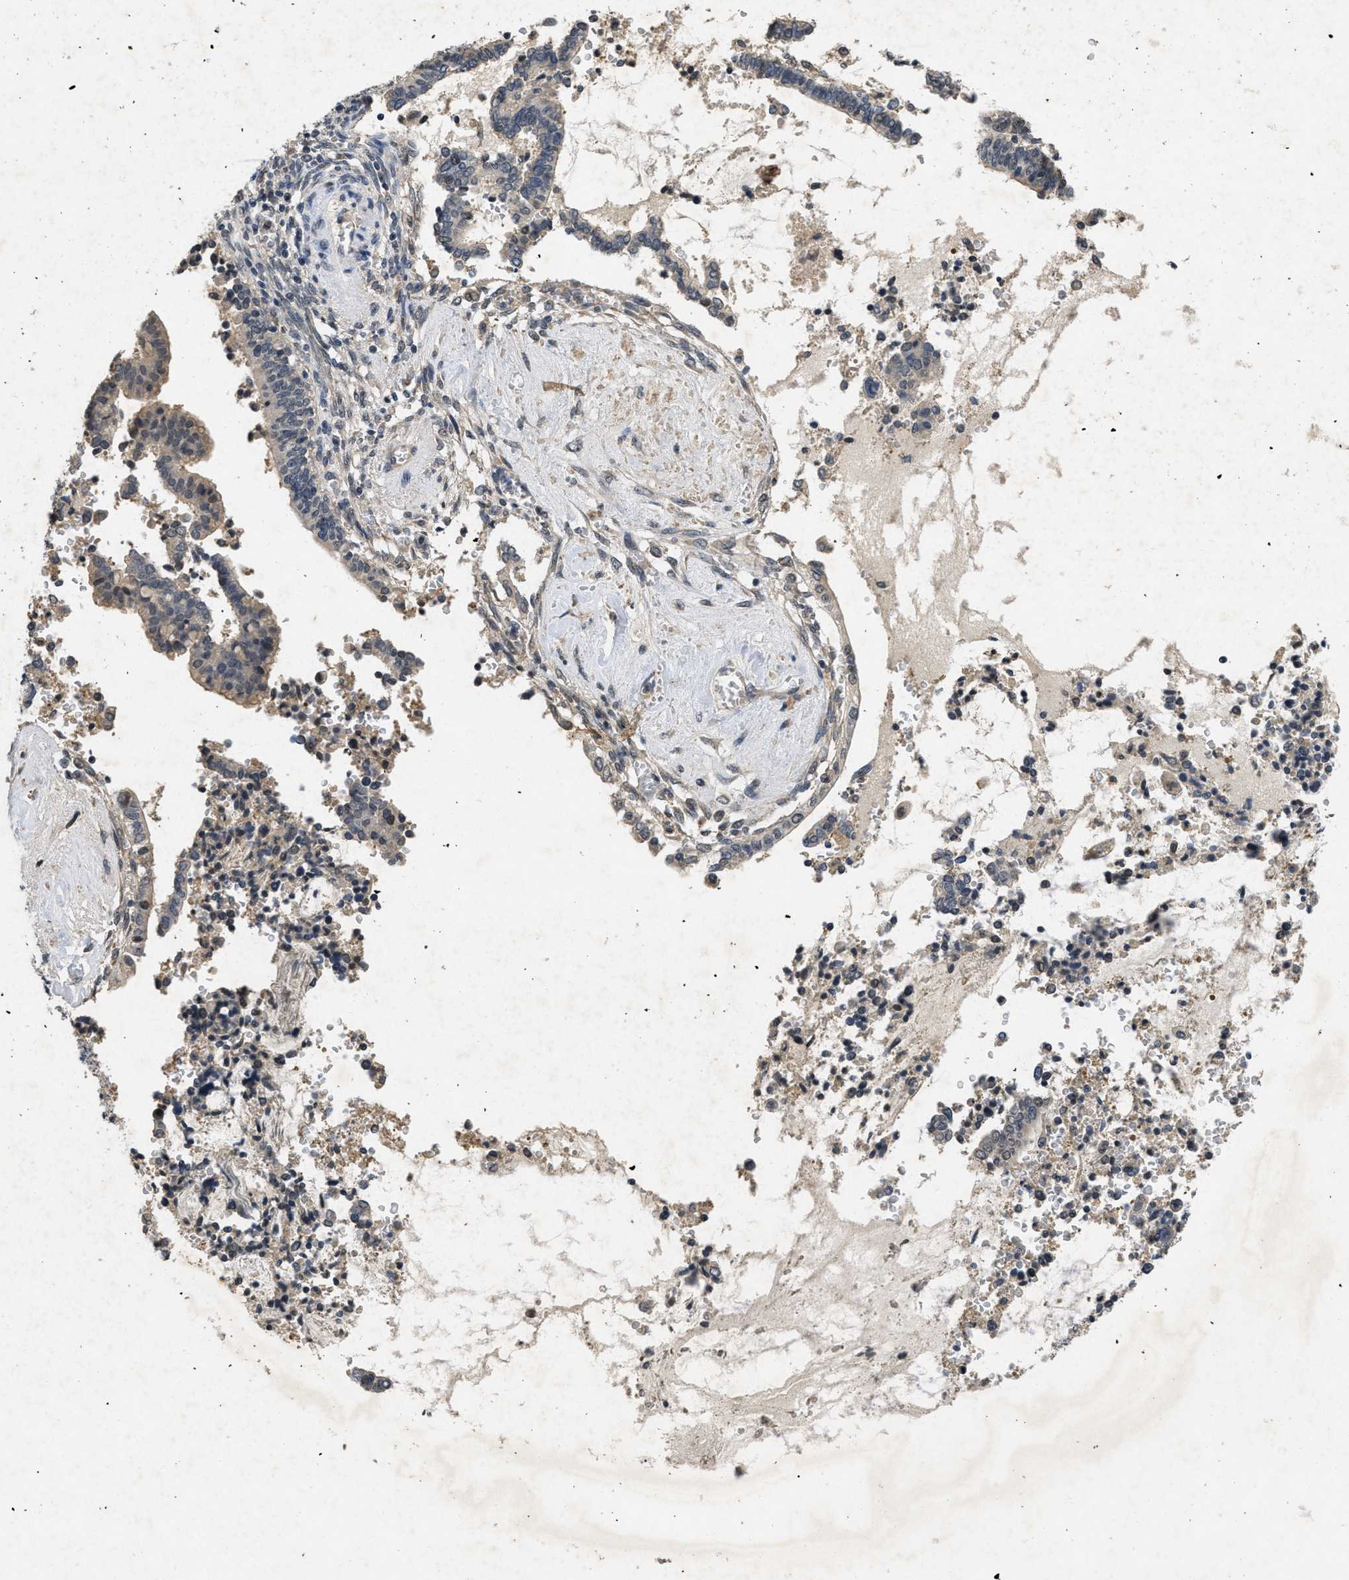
{"staining": {"intensity": "negative", "quantity": "none", "location": "none"}, "tissue": "cervical cancer", "cell_type": "Tumor cells", "image_type": "cancer", "snomed": [{"axis": "morphology", "description": "Adenocarcinoma, NOS"}, {"axis": "topography", "description": "Cervix"}], "caption": "Tumor cells show no significant positivity in cervical adenocarcinoma.", "gene": "PAPOLG", "patient": {"sex": "female", "age": 44}}